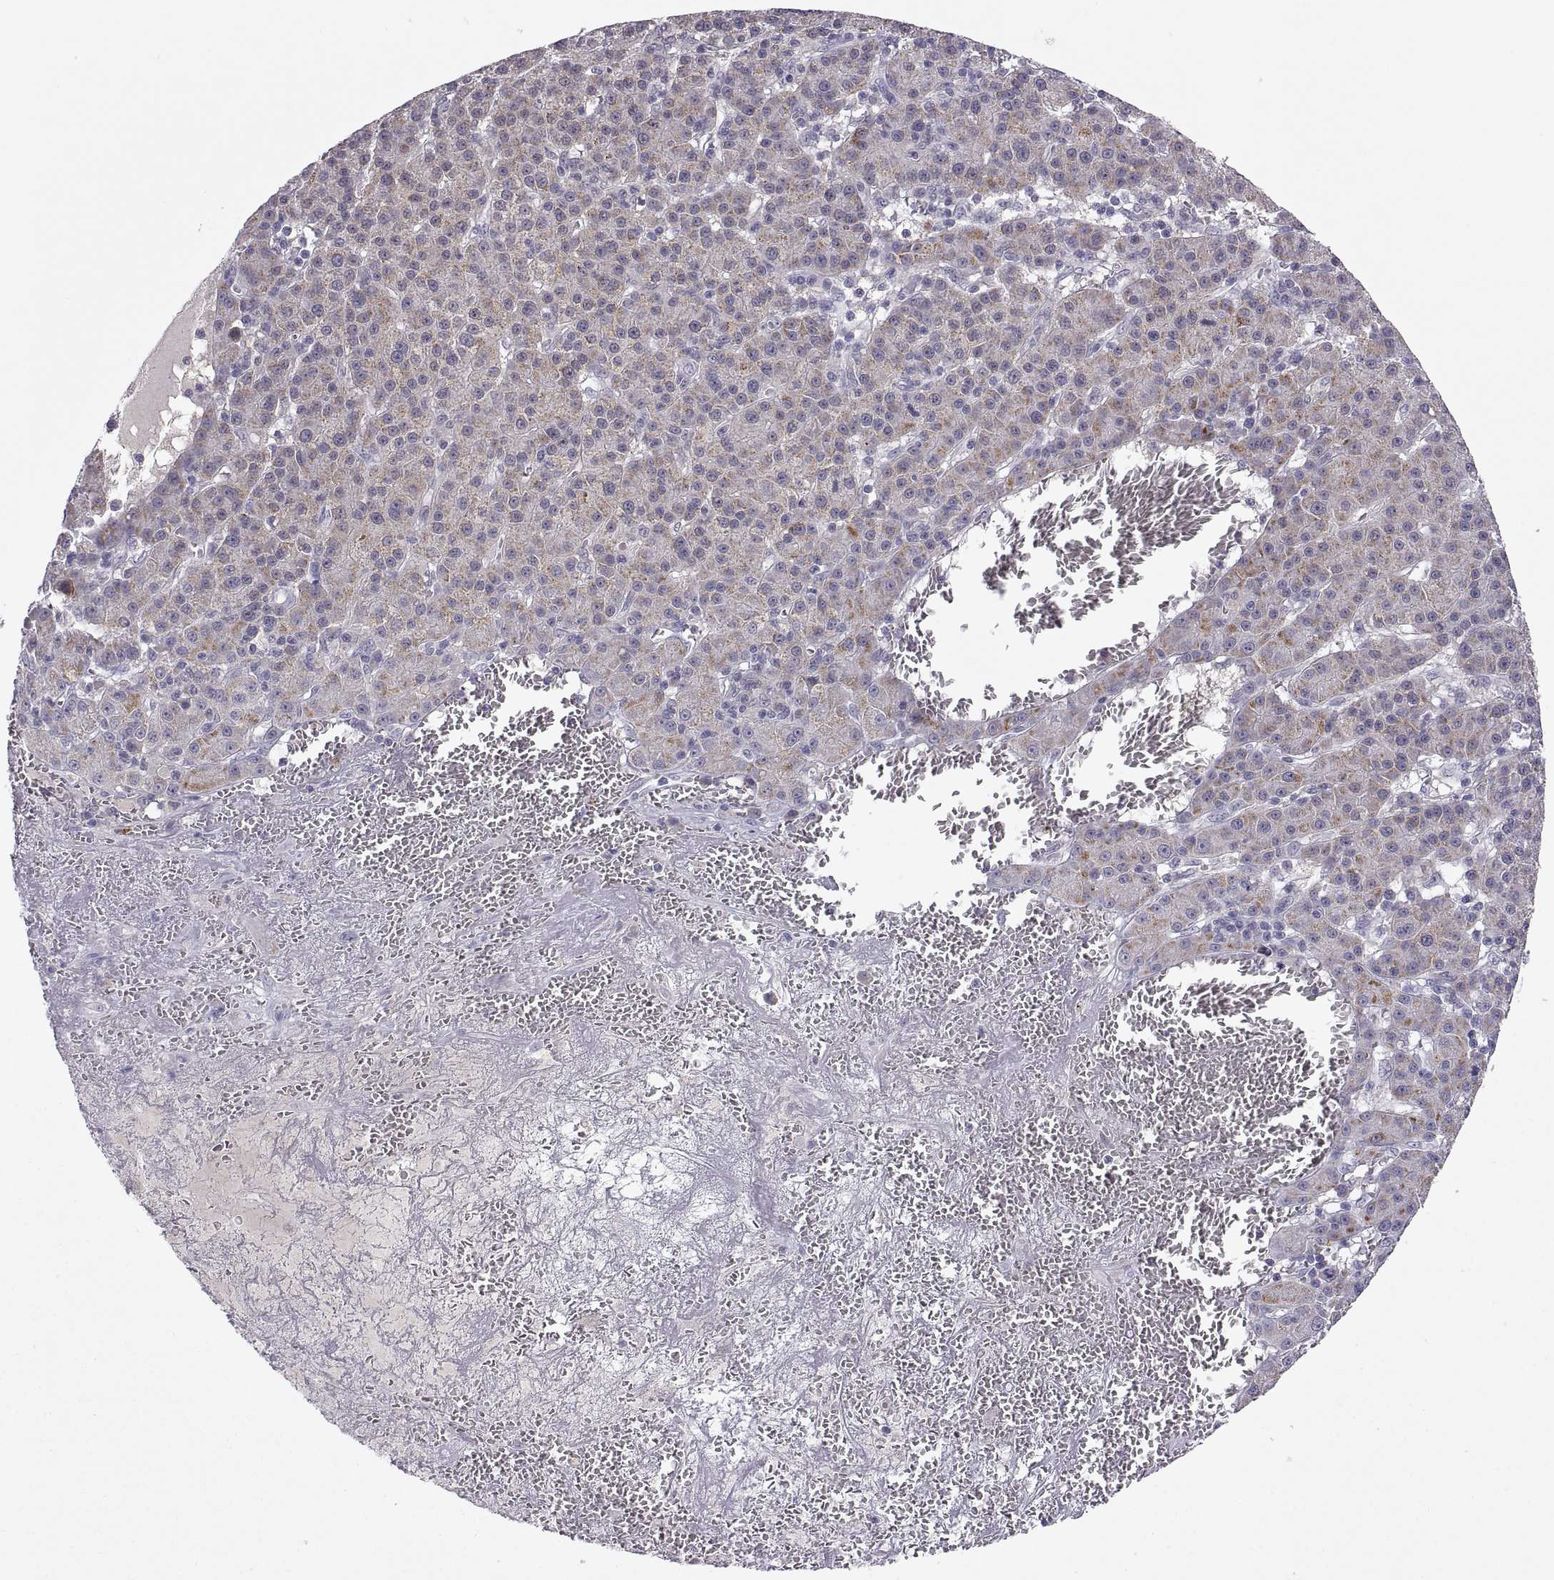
{"staining": {"intensity": "negative", "quantity": "none", "location": "none"}, "tissue": "liver cancer", "cell_type": "Tumor cells", "image_type": "cancer", "snomed": [{"axis": "morphology", "description": "Carcinoma, Hepatocellular, NOS"}, {"axis": "topography", "description": "Liver"}], "caption": "An image of human hepatocellular carcinoma (liver) is negative for staining in tumor cells.", "gene": "FGF9", "patient": {"sex": "female", "age": 60}}